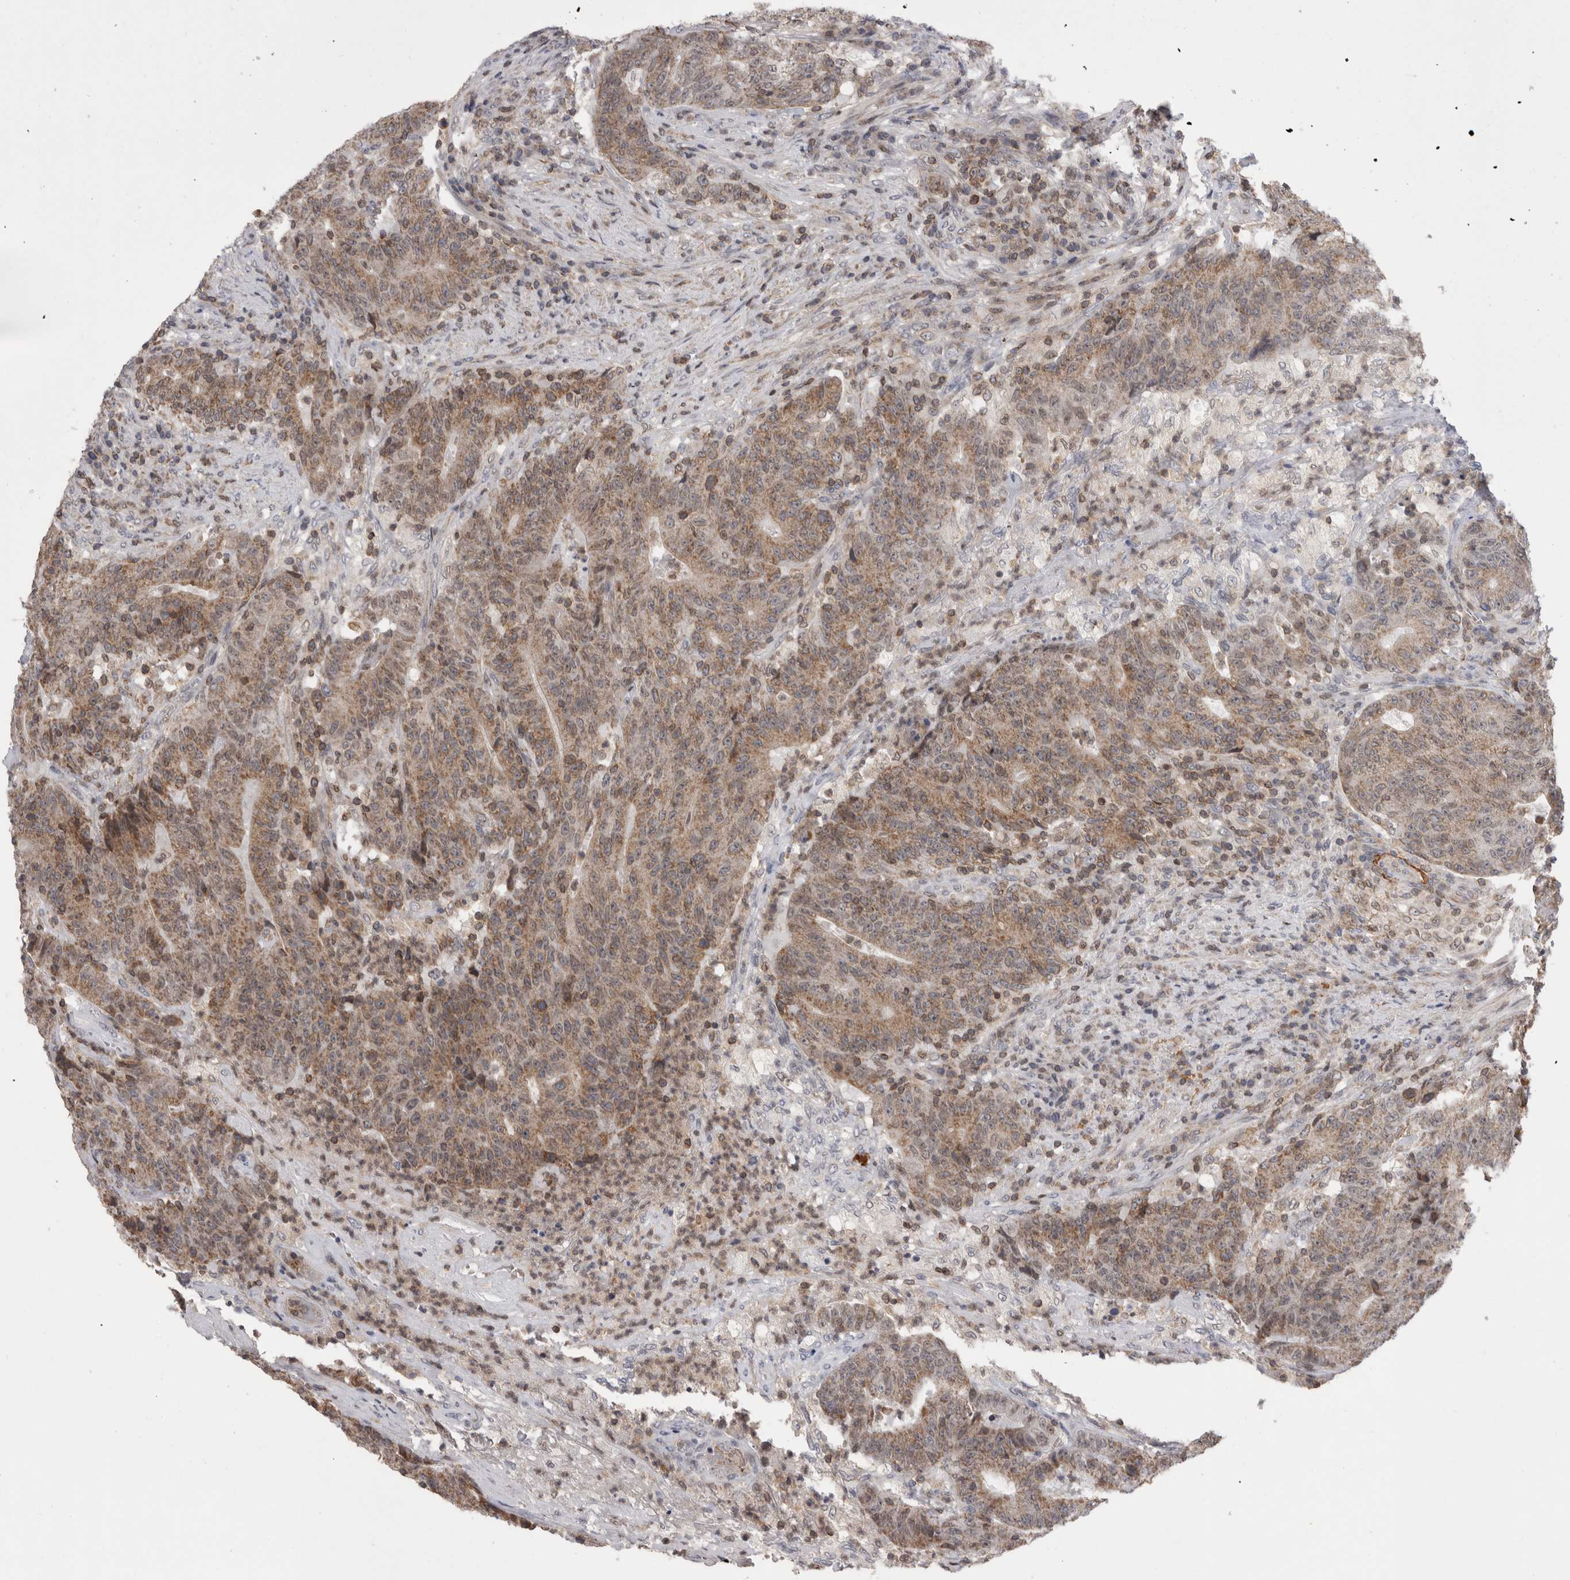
{"staining": {"intensity": "moderate", "quantity": ">75%", "location": "cytoplasmic/membranous"}, "tissue": "colorectal cancer", "cell_type": "Tumor cells", "image_type": "cancer", "snomed": [{"axis": "morphology", "description": "Normal tissue, NOS"}, {"axis": "morphology", "description": "Adenocarcinoma, NOS"}, {"axis": "topography", "description": "Colon"}], "caption": "This histopathology image shows adenocarcinoma (colorectal) stained with immunohistochemistry (IHC) to label a protein in brown. The cytoplasmic/membranous of tumor cells show moderate positivity for the protein. Nuclei are counter-stained blue.", "gene": "DARS2", "patient": {"sex": "female", "age": 75}}